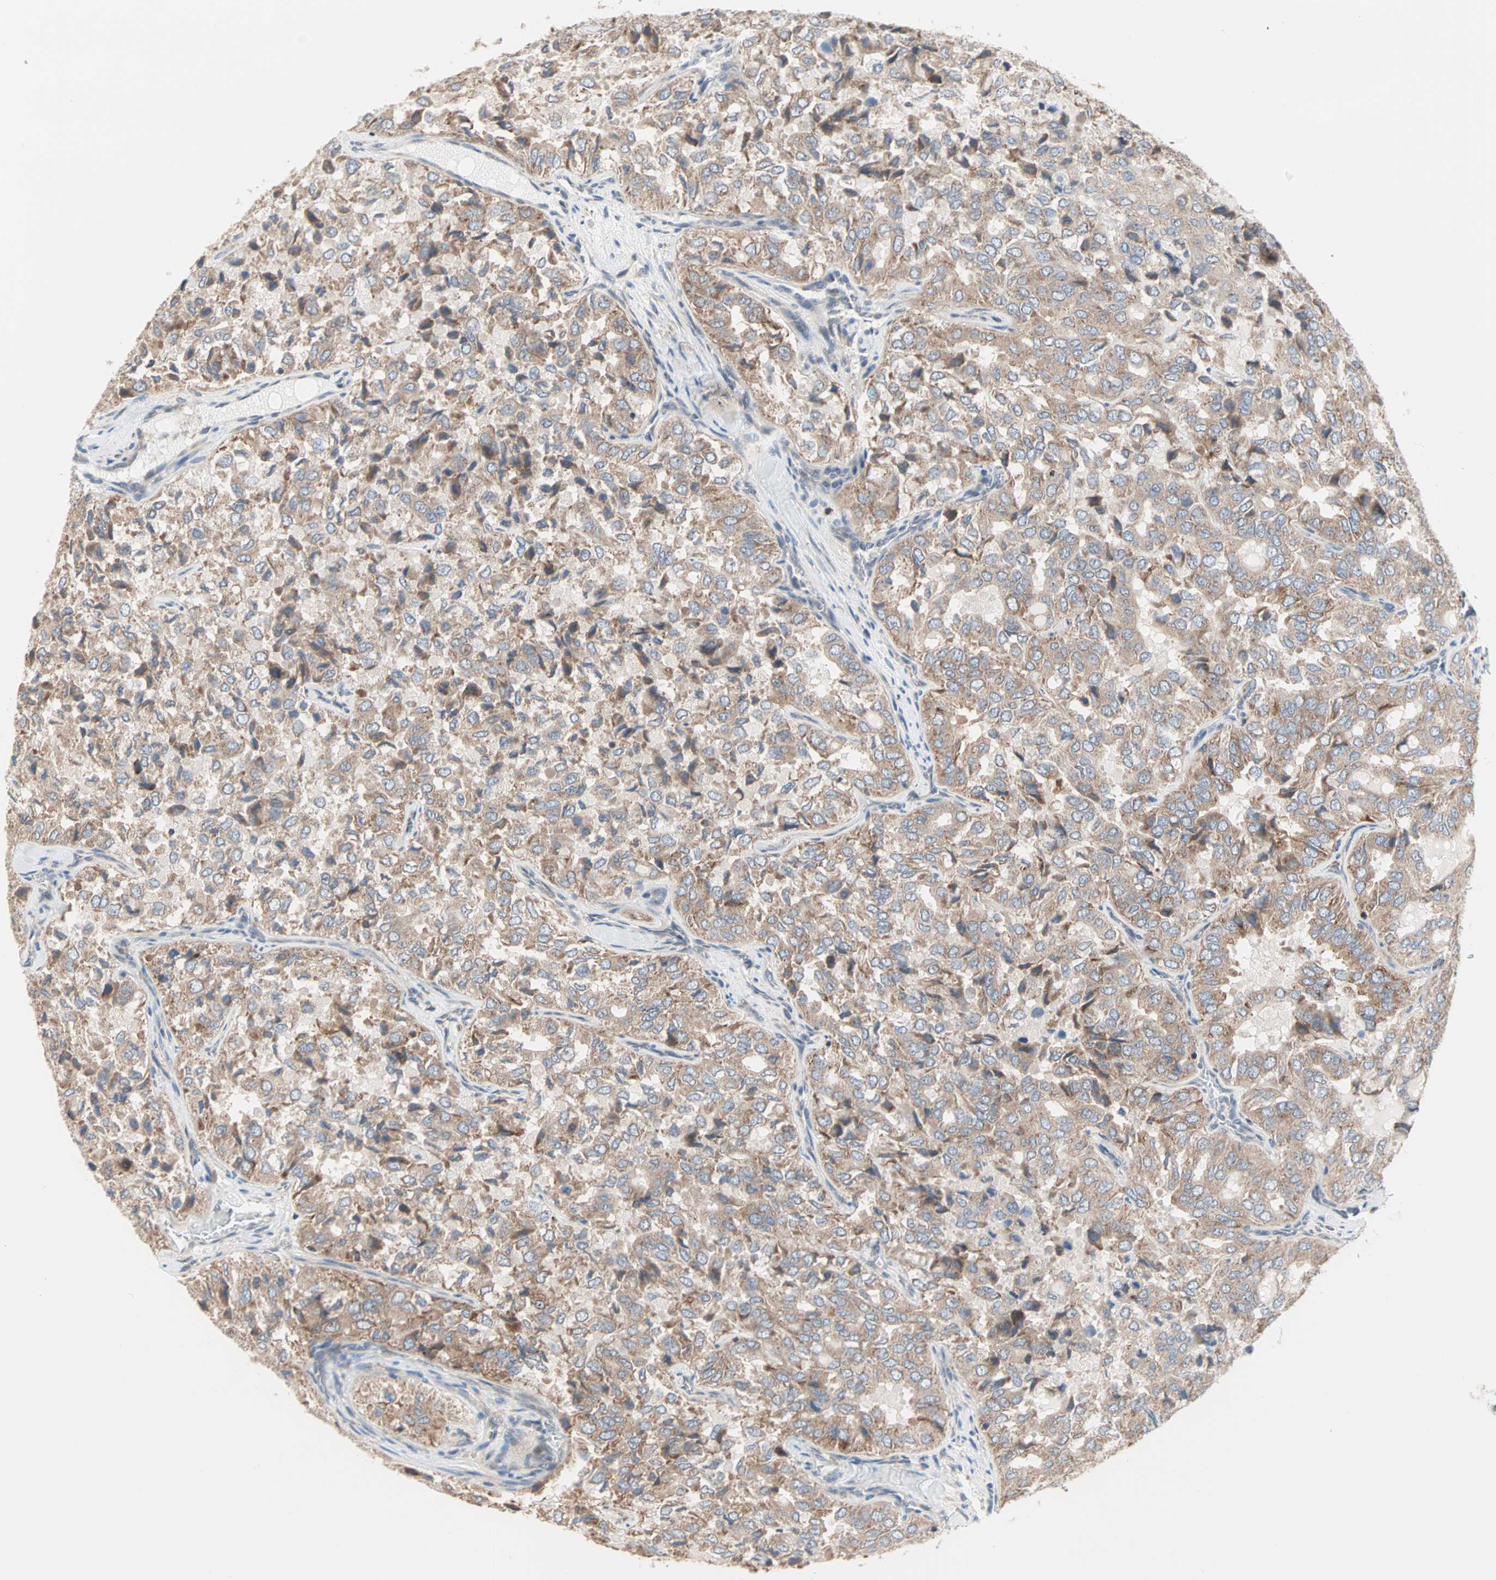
{"staining": {"intensity": "moderate", "quantity": ">75%", "location": "cytoplasmic/membranous"}, "tissue": "thyroid cancer", "cell_type": "Tumor cells", "image_type": "cancer", "snomed": [{"axis": "morphology", "description": "Follicular adenoma carcinoma, NOS"}, {"axis": "topography", "description": "Thyroid gland"}], "caption": "Immunohistochemistry image of neoplastic tissue: thyroid follicular adenoma carcinoma stained using immunohistochemistry shows medium levels of moderate protein expression localized specifically in the cytoplasmic/membranous of tumor cells, appearing as a cytoplasmic/membranous brown color.", "gene": "SAR1A", "patient": {"sex": "male", "age": 75}}